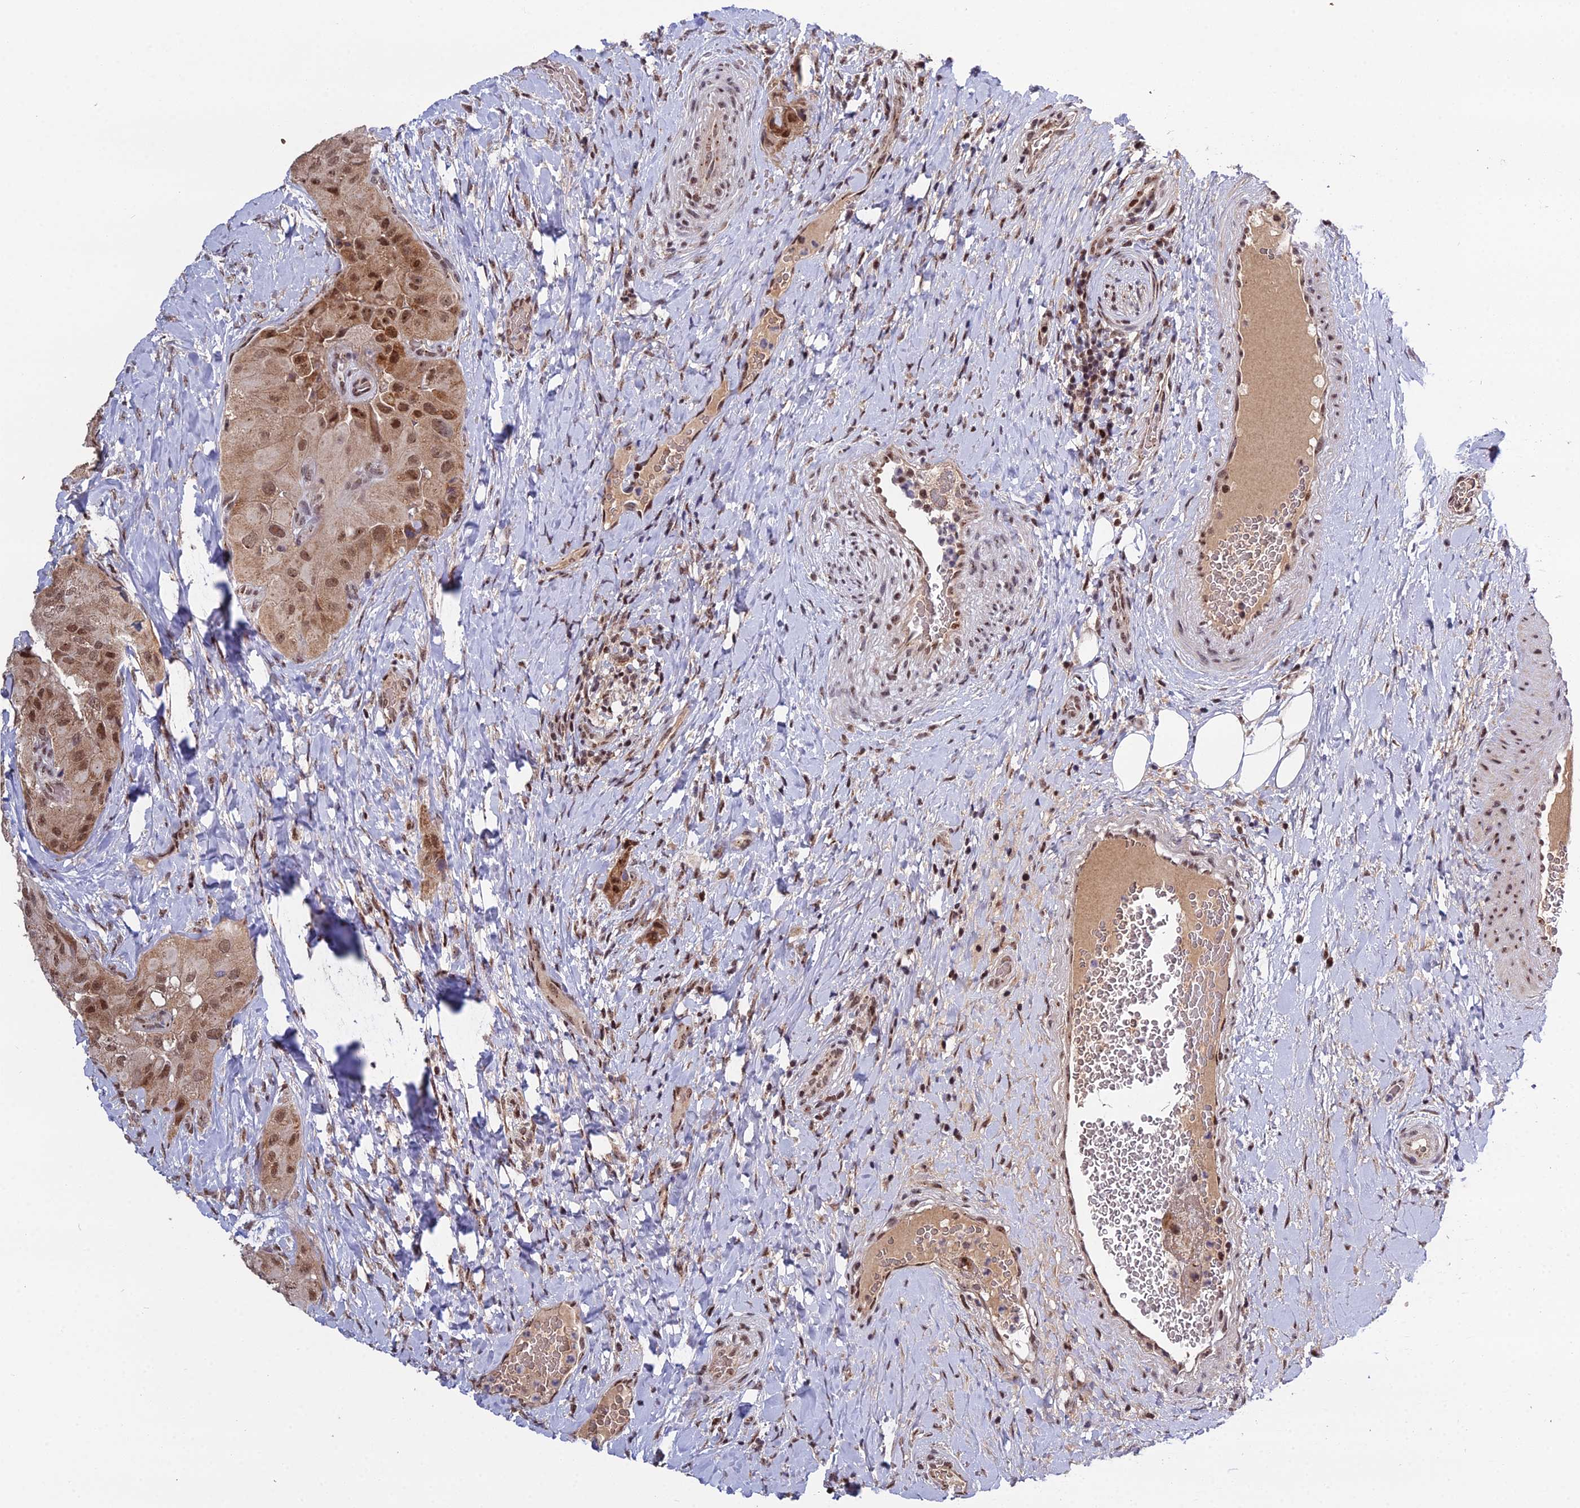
{"staining": {"intensity": "moderate", "quantity": ">75%", "location": "cytoplasmic/membranous,nuclear"}, "tissue": "thyroid cancer", "cell_type": "Tumor cells", "image_type": "cancer", "snomed": [{"axis": "morphology", "description": "Normal tissue, NOS"}, {"axis": "morphology", "description": "Papillary adenocarcinoma, NOS"}, {"axis": "topography", "description": "Thyroid gland"}], "caption": "Moderate cytoplasmic/membranous and nuclear protein expression is present in about >75% of tumor cells in thyroid cancer (papillary adenocarcinoma).", "gene": "ARL2", "patient": {"sex": "female", "age": 59}}